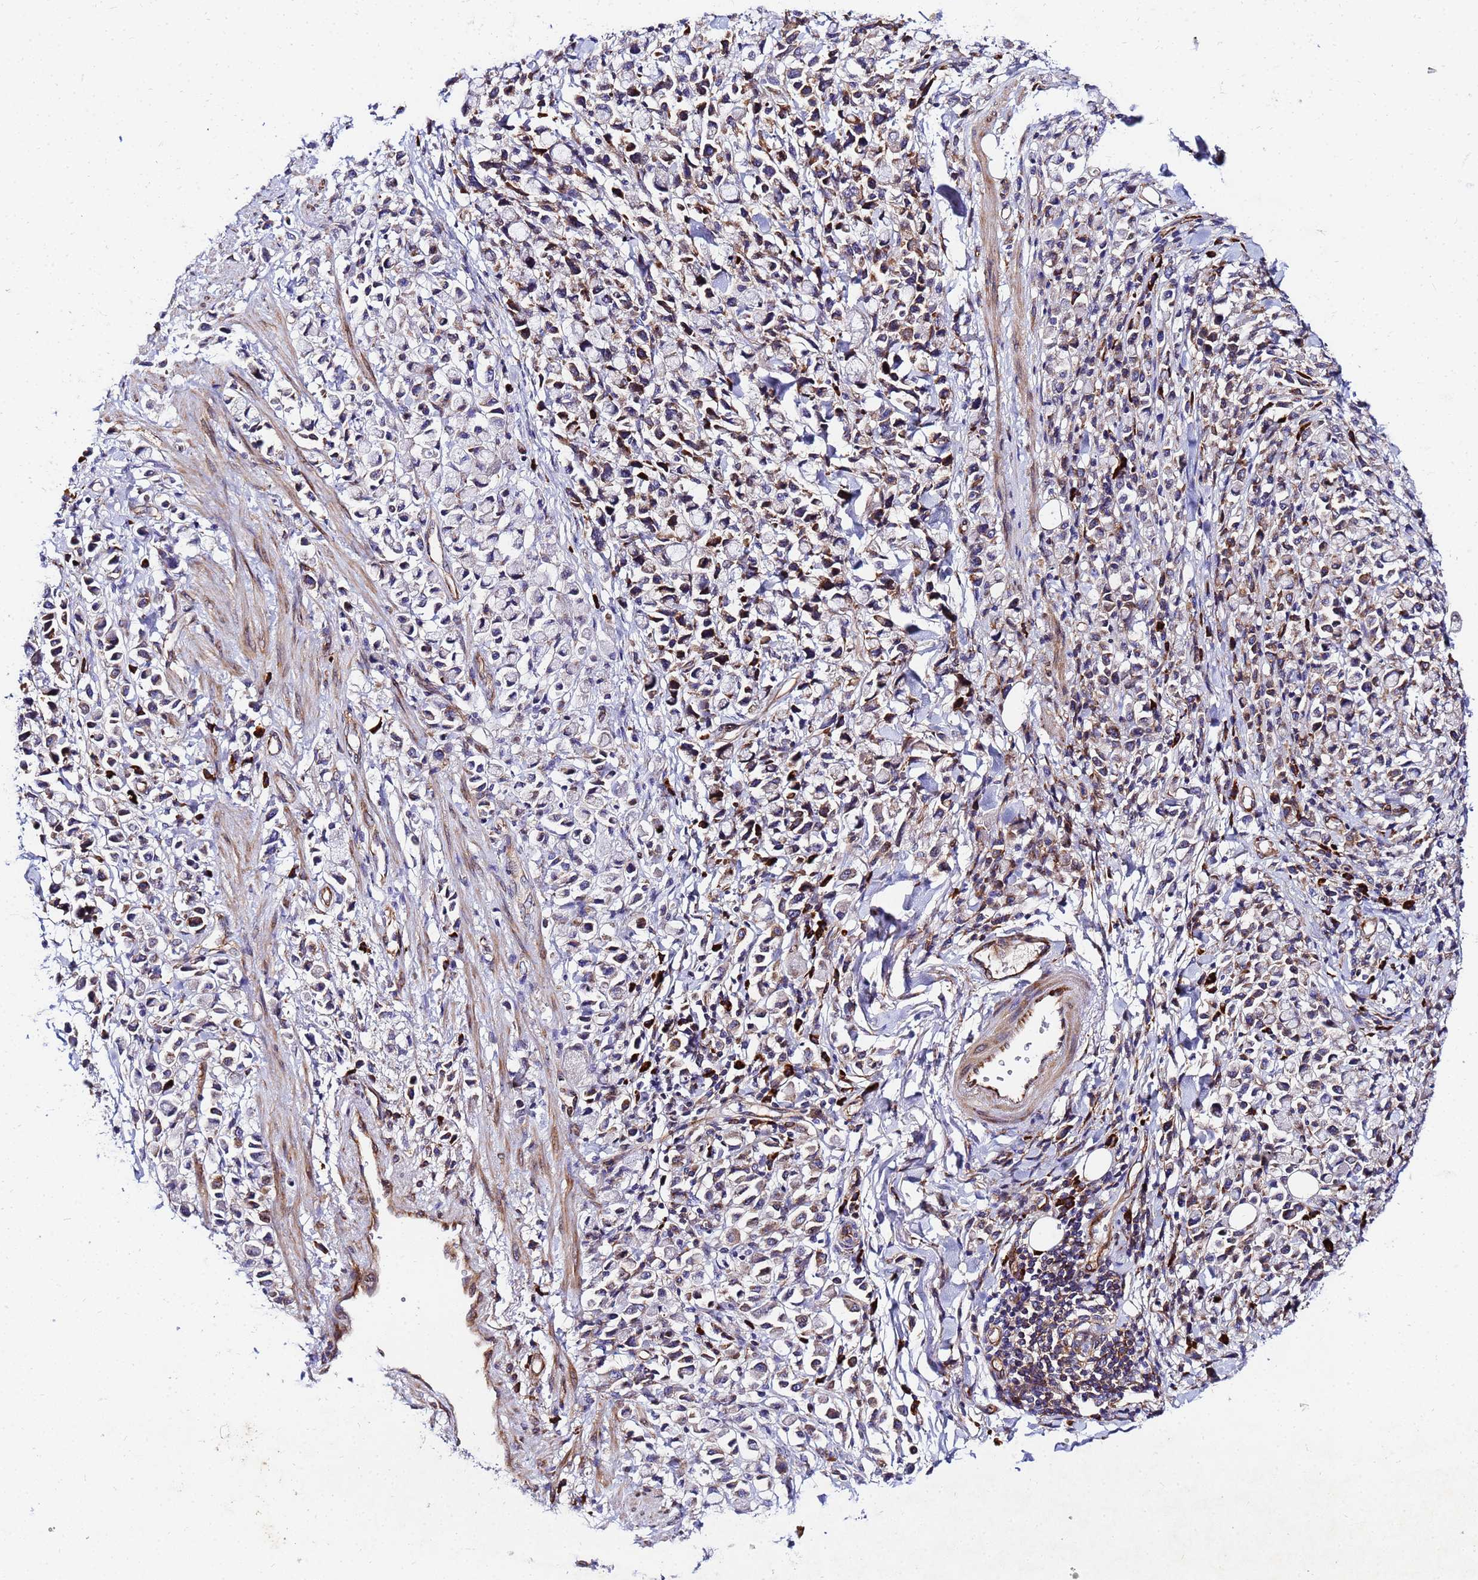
{"staining": {"intensity": "weak", "quantity": "25%-75%", "location": "cytoplasmic/membranous"}, "tissue": "stomach cancer", "cell_type": "Tumor cells", "image_type": "cancer", "snomed": [{"axis": "morphology", "description": "Adenocarcinoma, NOS"}, {"axis": "topography", "description": "Stomach"}], "caption": "Protein expression analysis of human stomach adenocarcinoma reveals weak cytoplasmic/membranous positivity in approximately 25%-75% of tumor cells.", "gene": "POM121", "patient": {"sex": "female", "age": 81}}